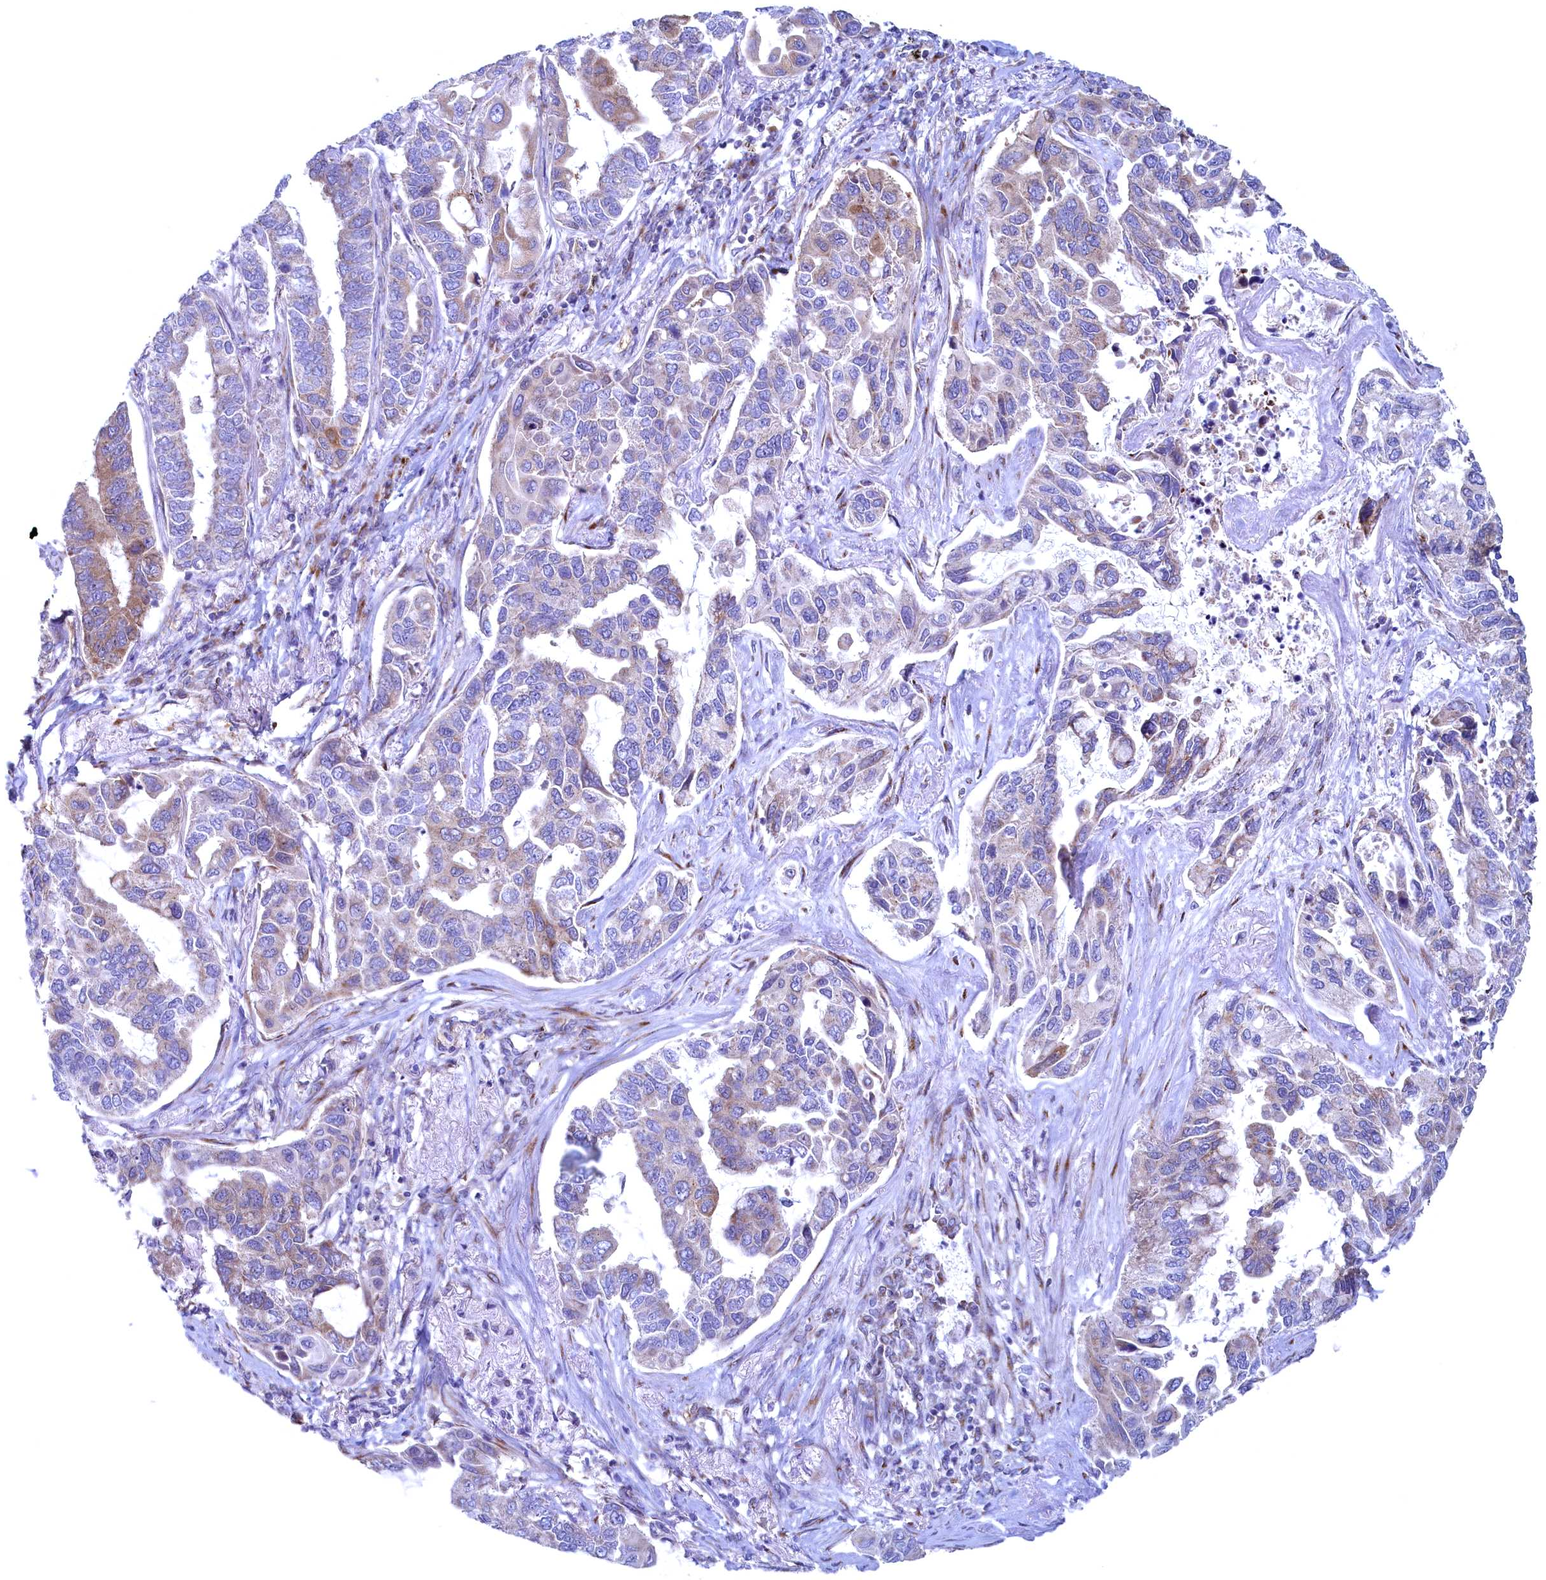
{"staining": {"intensity": "weak", "quantity": "<25%", "location": "cytoplasmic/membranous"}, "tissue": "lung cancer", "cell_type": "Tumor cells", "image_type": "cancer", "snomed": [{"axis": "morphology", "description": "Adenocarcinoma, NOS"}, {"axis": "topography", "description": "Lung"}], "caption": "High magnification brightfield microscopy of lung adenocarcinoma stained with DAB (brown) and counterstained with hematoxylin (blue): tumor cells show no significant staining.", "gene": "MTFMT", "patient": {"sex": "male", "age": 64}}